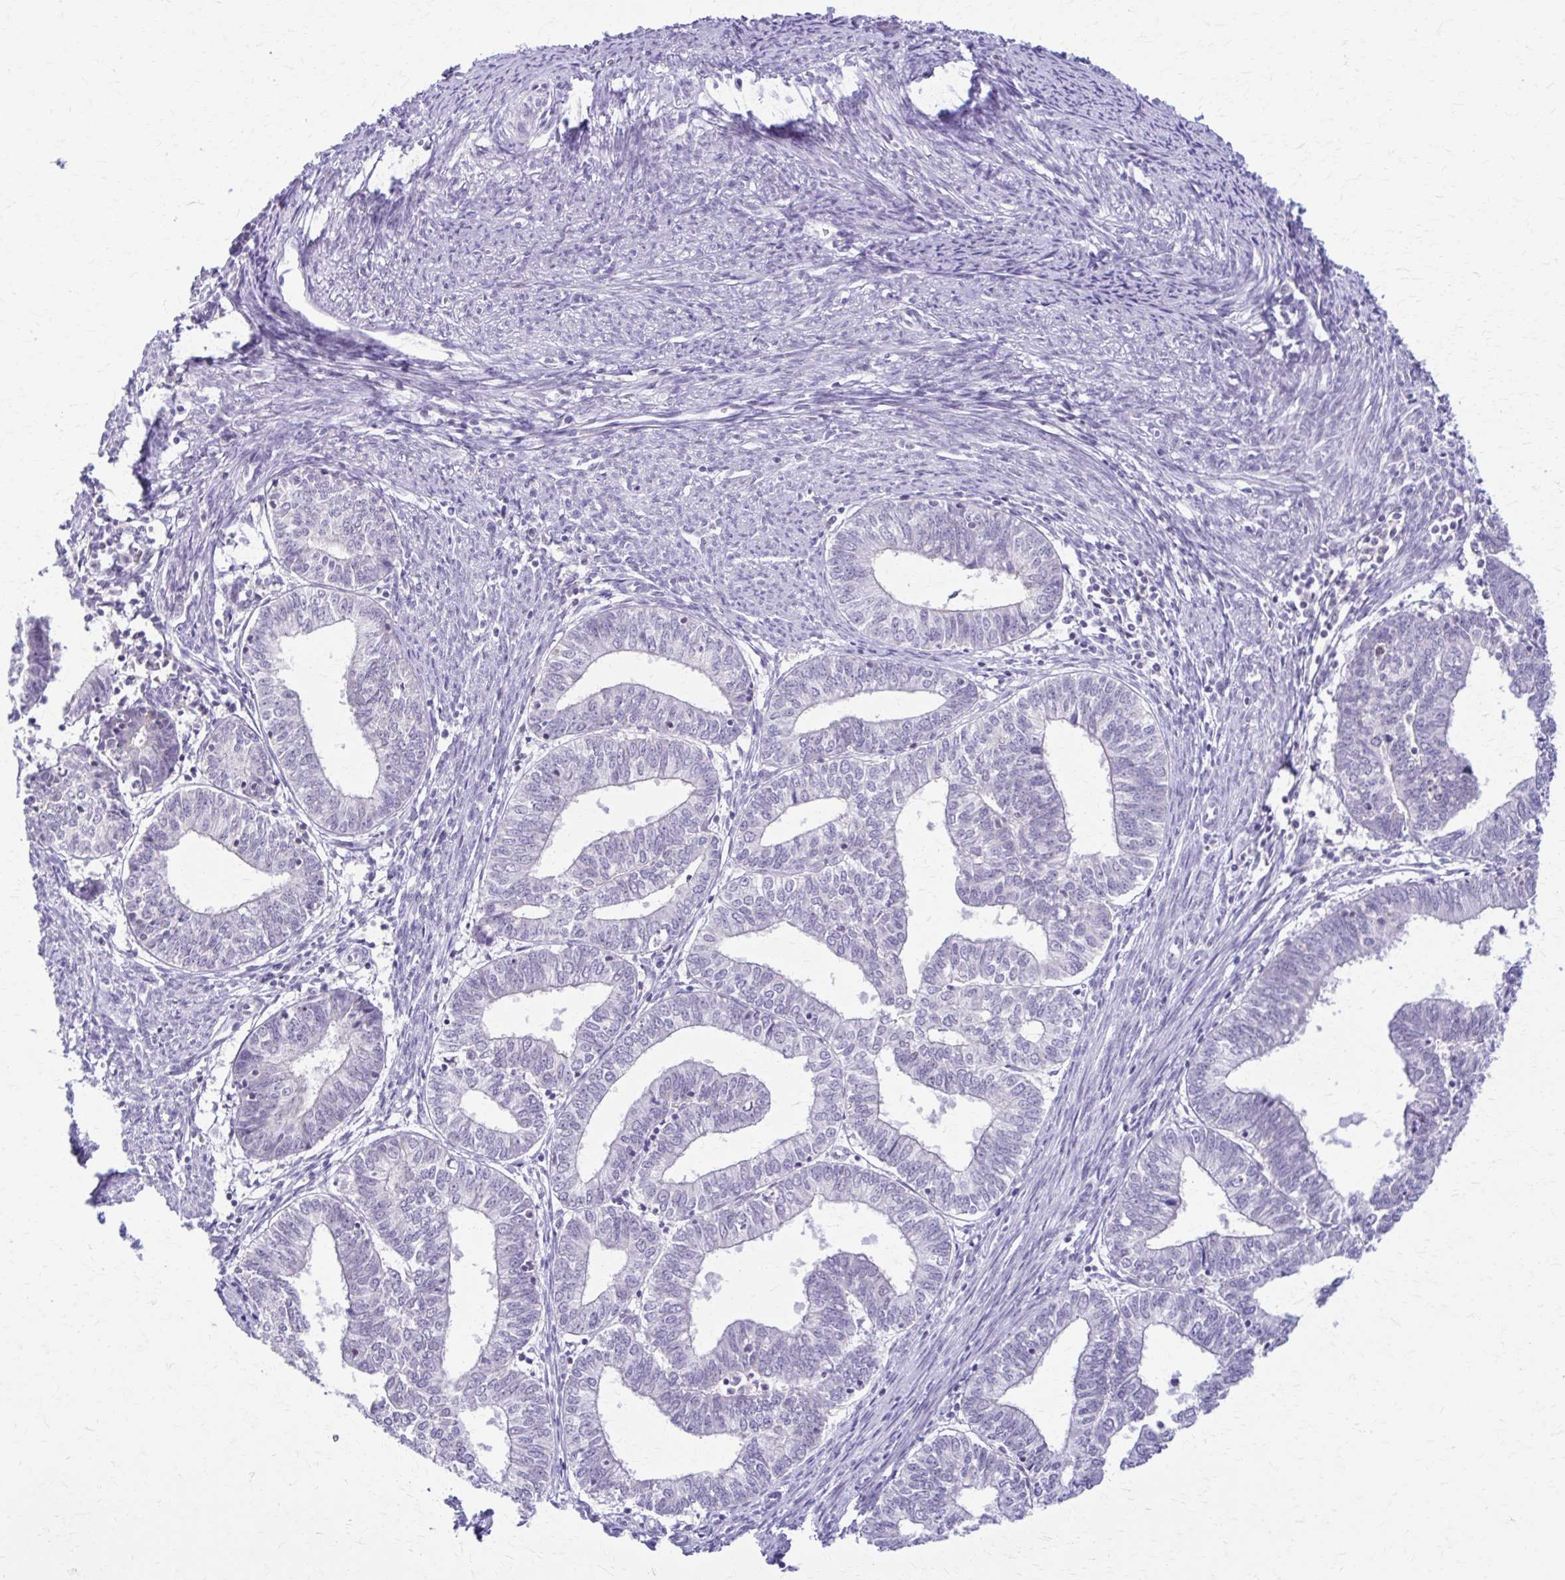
{"staining": {"intensity": "negative", "quantity": "none", "location": "none"}, "tissue": "endometrial cancer", "cell_type": "Tumor cells", "image_type": "cancer", "snomed": [{"axis": "morphology", "description": "Adenocarcinoma, NOS"}, {"axis": "topography", "description": "Endometrium"}], "caption": "High magnification brightfield microscopy of adenocarcinoma (endometrial) stained with DAB (3,3'-diaminobenzidine) (brown) and counterstained with hematoxylin (blue): tumor cells show no significant expression.", "gene": "PIK3AP1", "patient": {"sex": "female", "age": 61}}